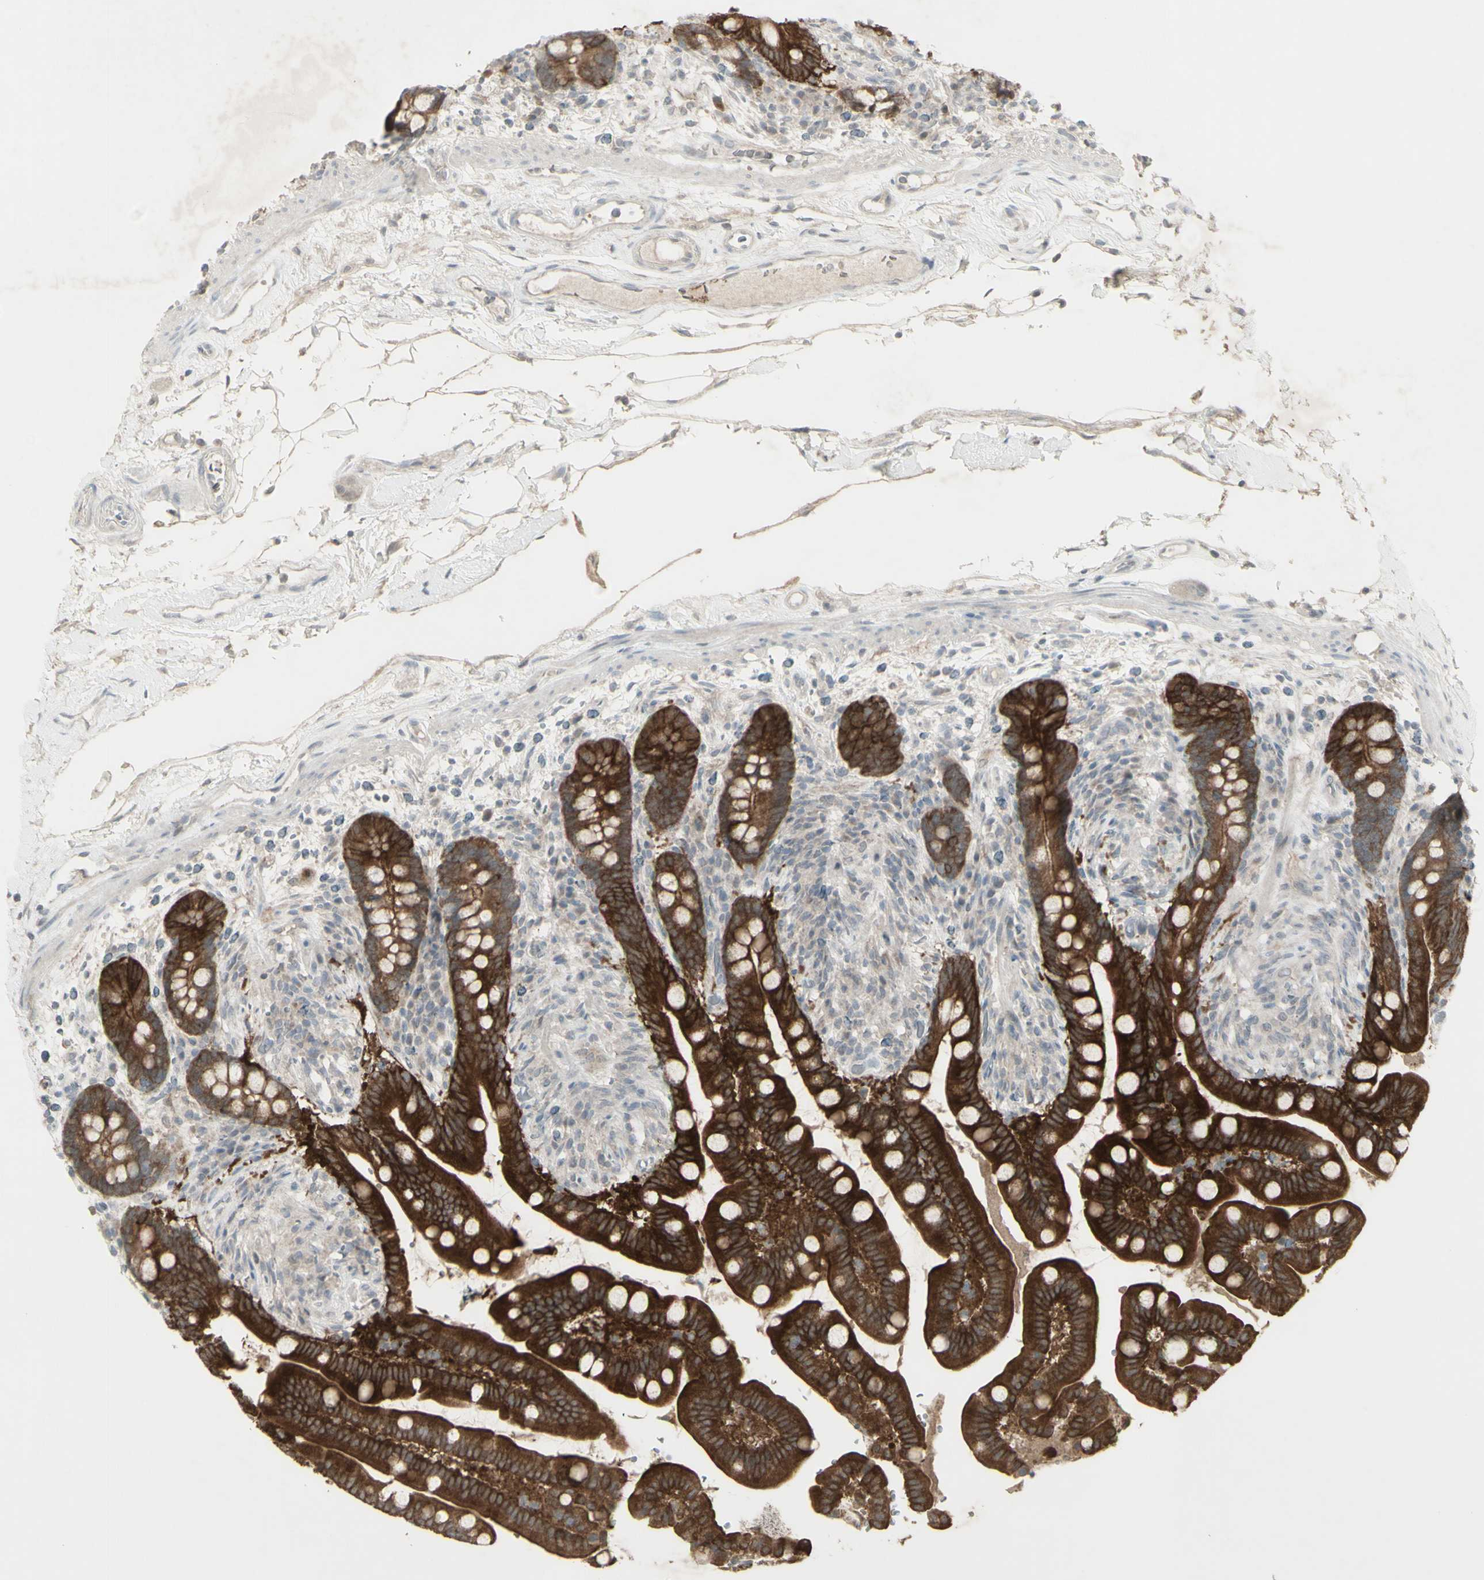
{"staining": {"intensity": "weak", "quantity": ">75%", "location": "cytoplasmic/membranous"}, "tissue": "colon", "cell_type": "Endothelial cells", "image_type": "normal", "snomed": [{"axis": "morphology", "description": "Normal tissue, NOS"}, {"axis": "topography", "description": "Colon"}], "caption": "A low amount of weak cytoplasmic/membranous staining is identified in approximately >75% of endothelial cells in unremarkable colon. (DAB (3,3'-diaminobenzidine) IHC, brown staining for protein, blue staining for nuclei).", "gene": "C1orf116", "patient": {"sex": "male", "age": 73}}